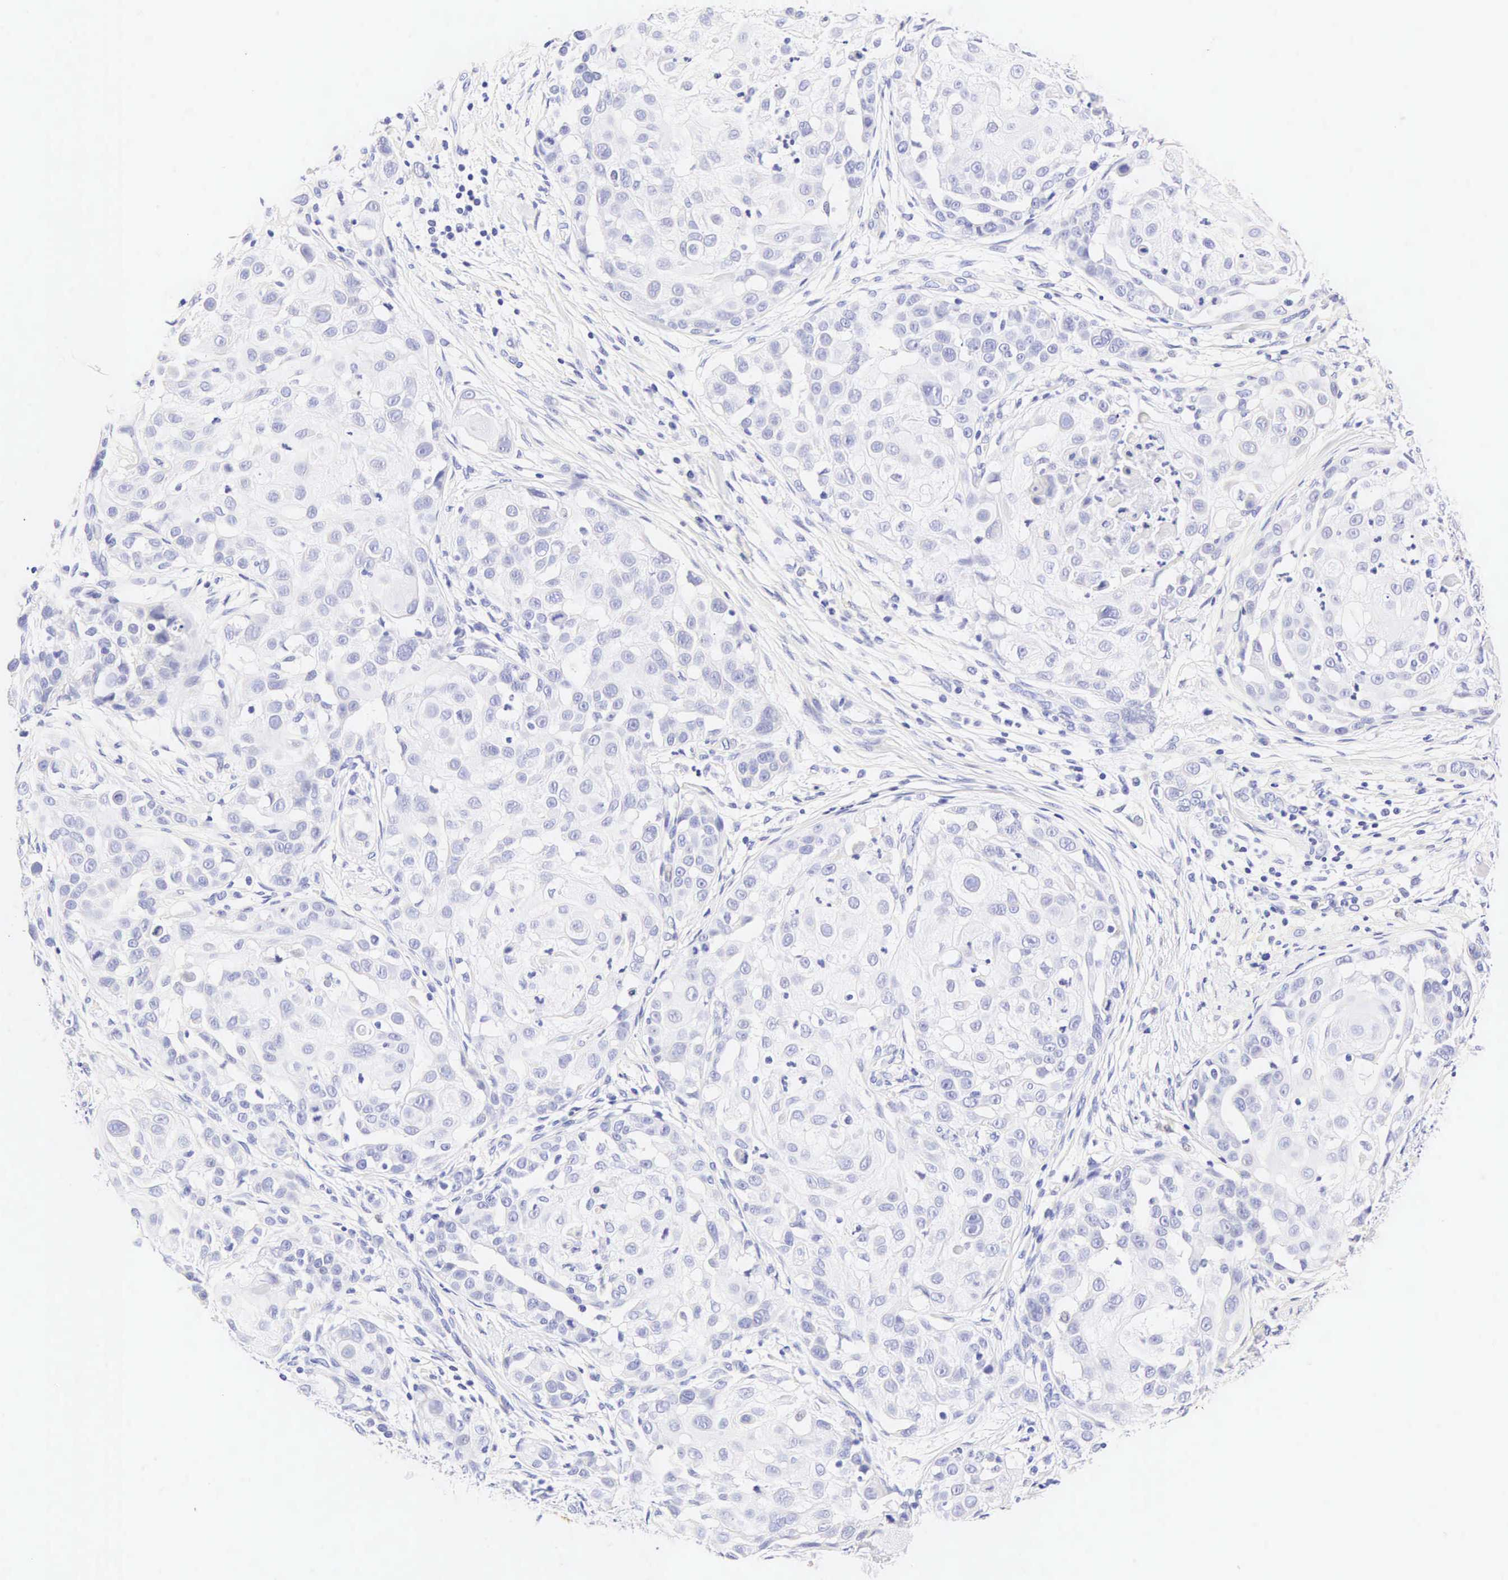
{"staining": {"intensity": "negative", "quantity": "none", "location": "none"}, "tissue": "skin cancer", "cell_type": "Tumor cells", "image_type": "cancer", "snomed": [{"axis": "morphology", "description": "Squamous cell carcinoma, NOS"}, {"axis": "topography", "description": "Skin"}], "caption": "Immunohistochemistry (IHC) of squamous cell carcinoma (skin) exhibits no positivity in tumor cells.", "gene": "CNN1", "patient": {"sex": "female", "age": 57}}